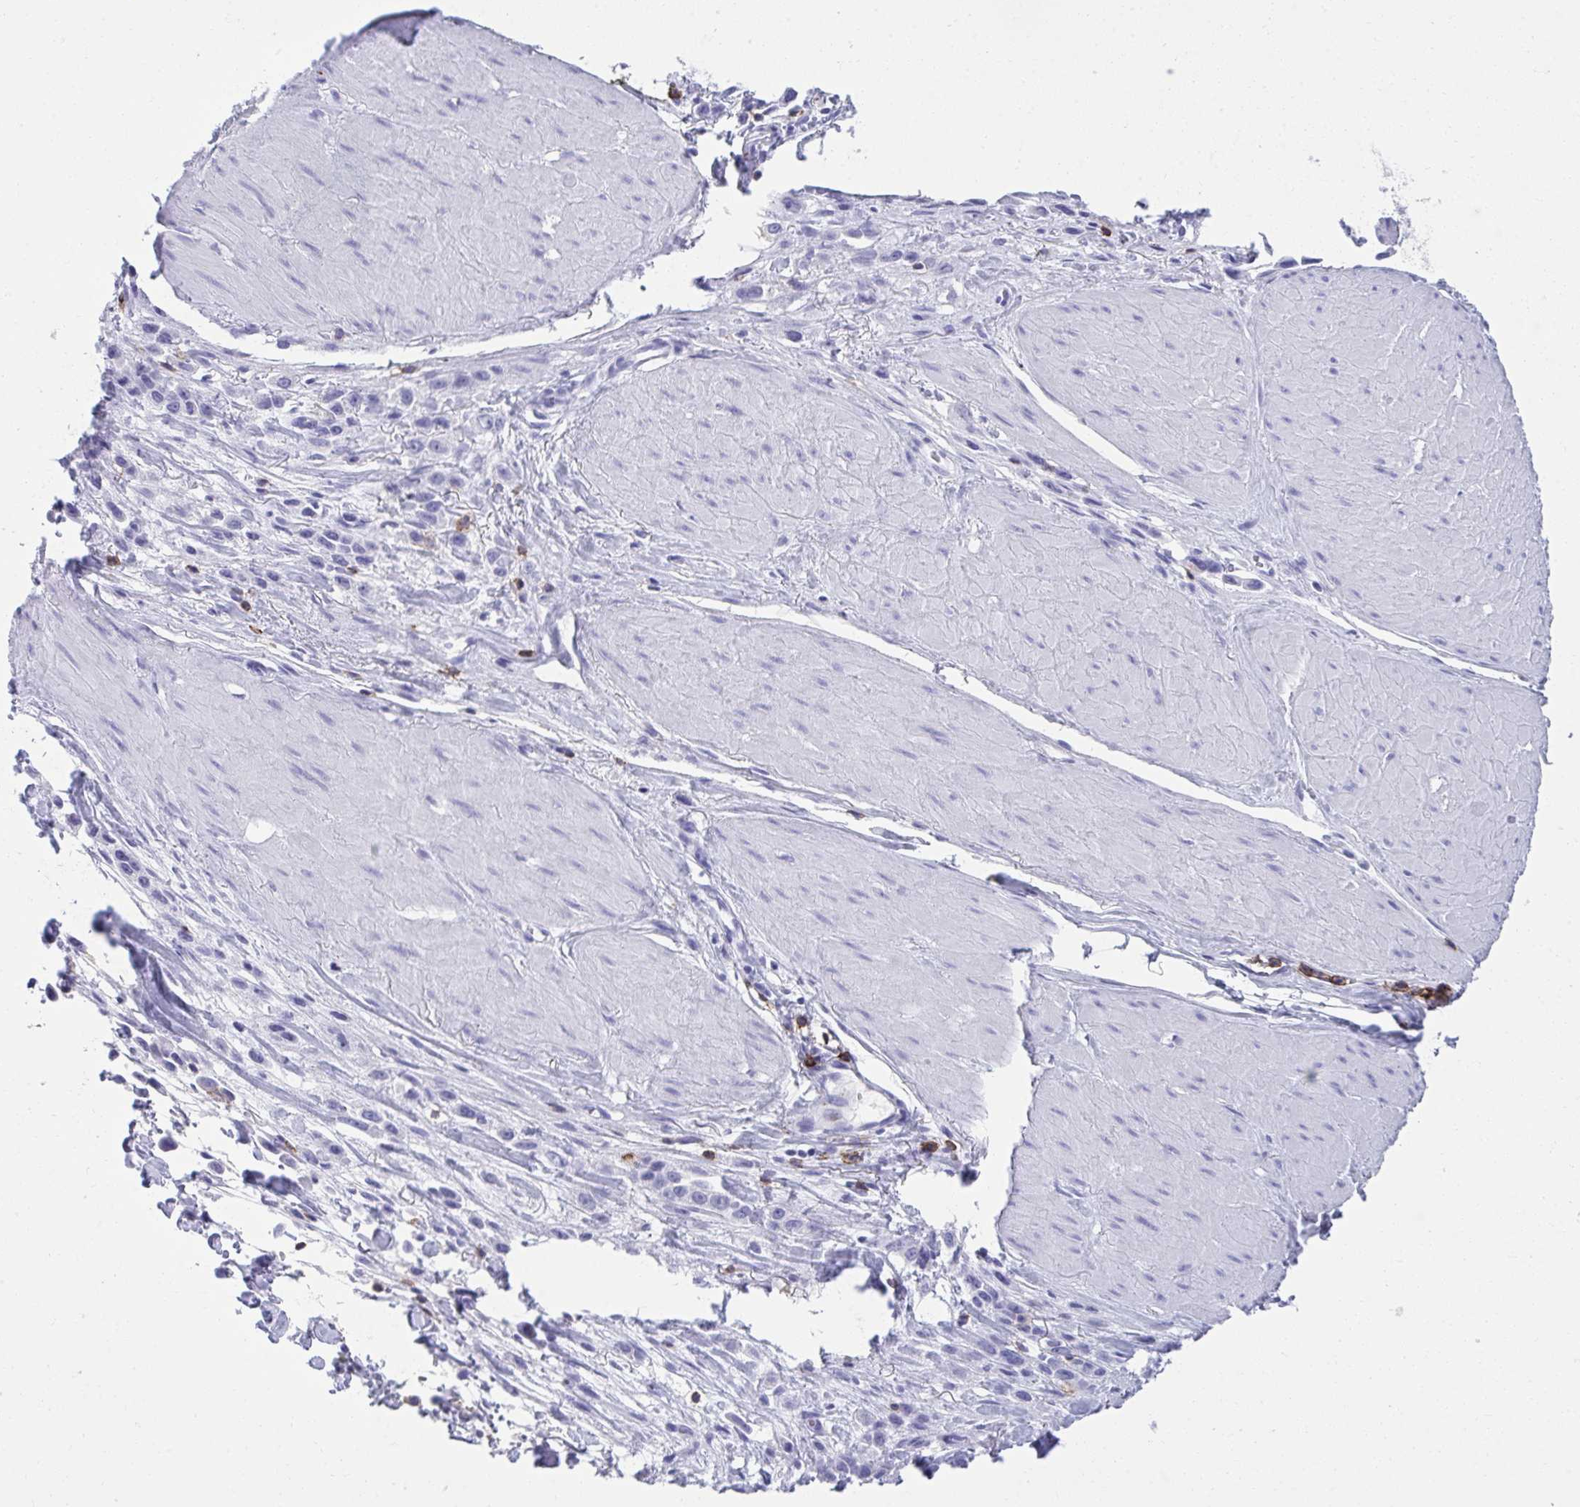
{"staining": {"intensity": "negative", "quantity": "none", "location": "none"}, "tissue": "stomach cancer", "cell_type": "Tumor cells", "image_type": "cancer", "snomed": [{"axis": "morphology", "description": "Adenocarcinoma, NOS"}, {"axis": "topography", "description": "Stomach"}], "caption": "An immunohistochemistry (IHC) photomicrograph of stomach adenocarcinoma is shown. There is no staining in tumor cells of stomach adenocarcinoma. (DAB (3,3'-diaminobenzidine) IHC with hematoxylin counter stain).", "gene": "SPN", "patient": {"sex": "male", "age": 47}}